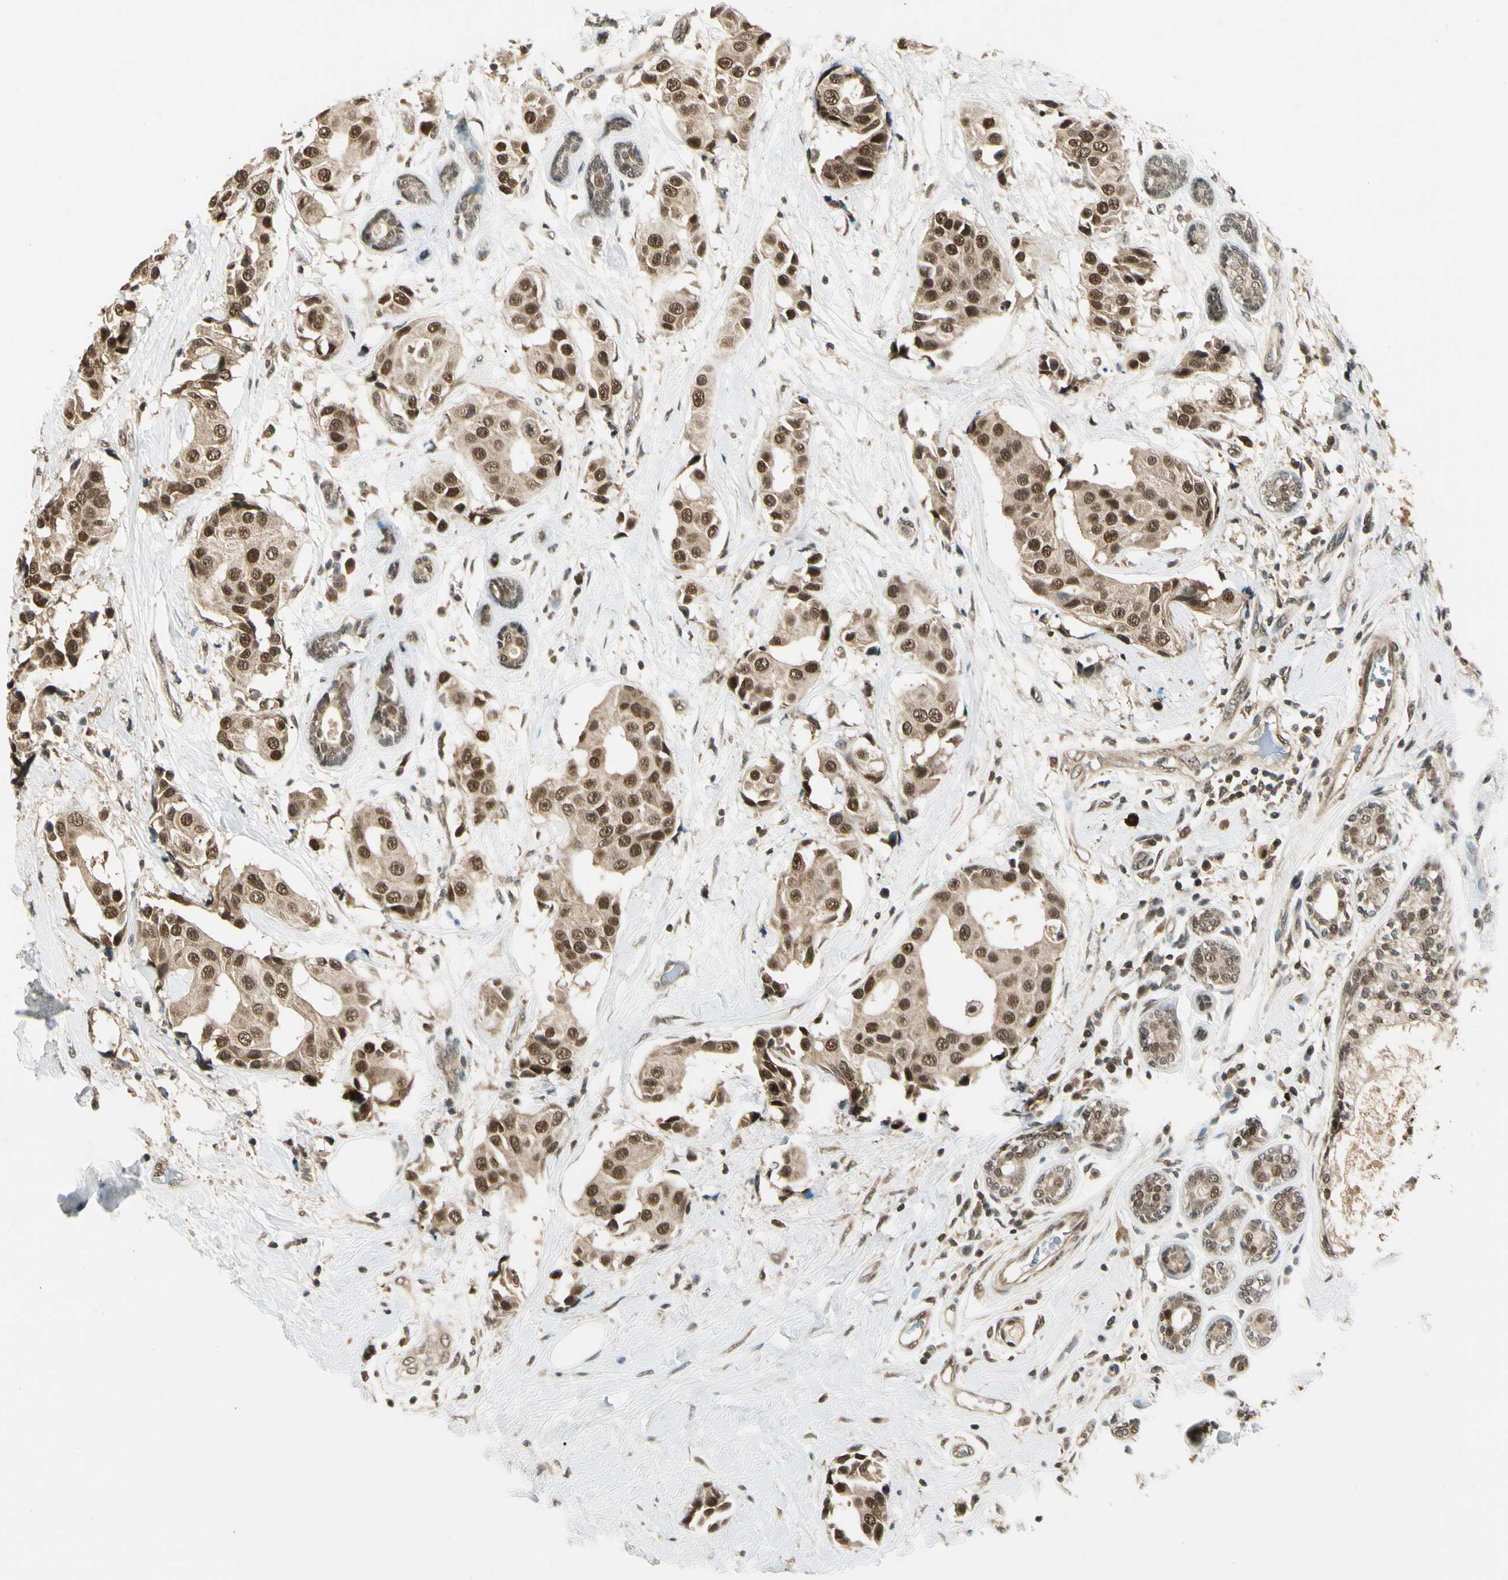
{"staining": {"intensity": "moderate", "quantity": ">75%", "location": "cytoplasmic/membranous,nuclear"}, "tissue": "breast cancer", "cell_type": "Tumor cells", "image_type": "cancer", "snomed": [{"axis": "morphology", "description": "Normal tissue, NOS"}, {"axis": "morphology", "description": "Duct carcinoma"}, {"axis": "topography", "description": "Breast"}], "caption": "Immunohistochemical staining of human breast invasive ductal carcinoma shows moderate cytoplasmic/membranous and nuclear protein positivity in approximately >75% of tumor cells. The staining was performed using DAB (3,3'-diaminobenzidine), with brown indicating positive protein expression. Nuclei are stained blue with hematoxylin.", "gene": "ZSCAN12", "patient": {"sex": "female", "age": 39}}